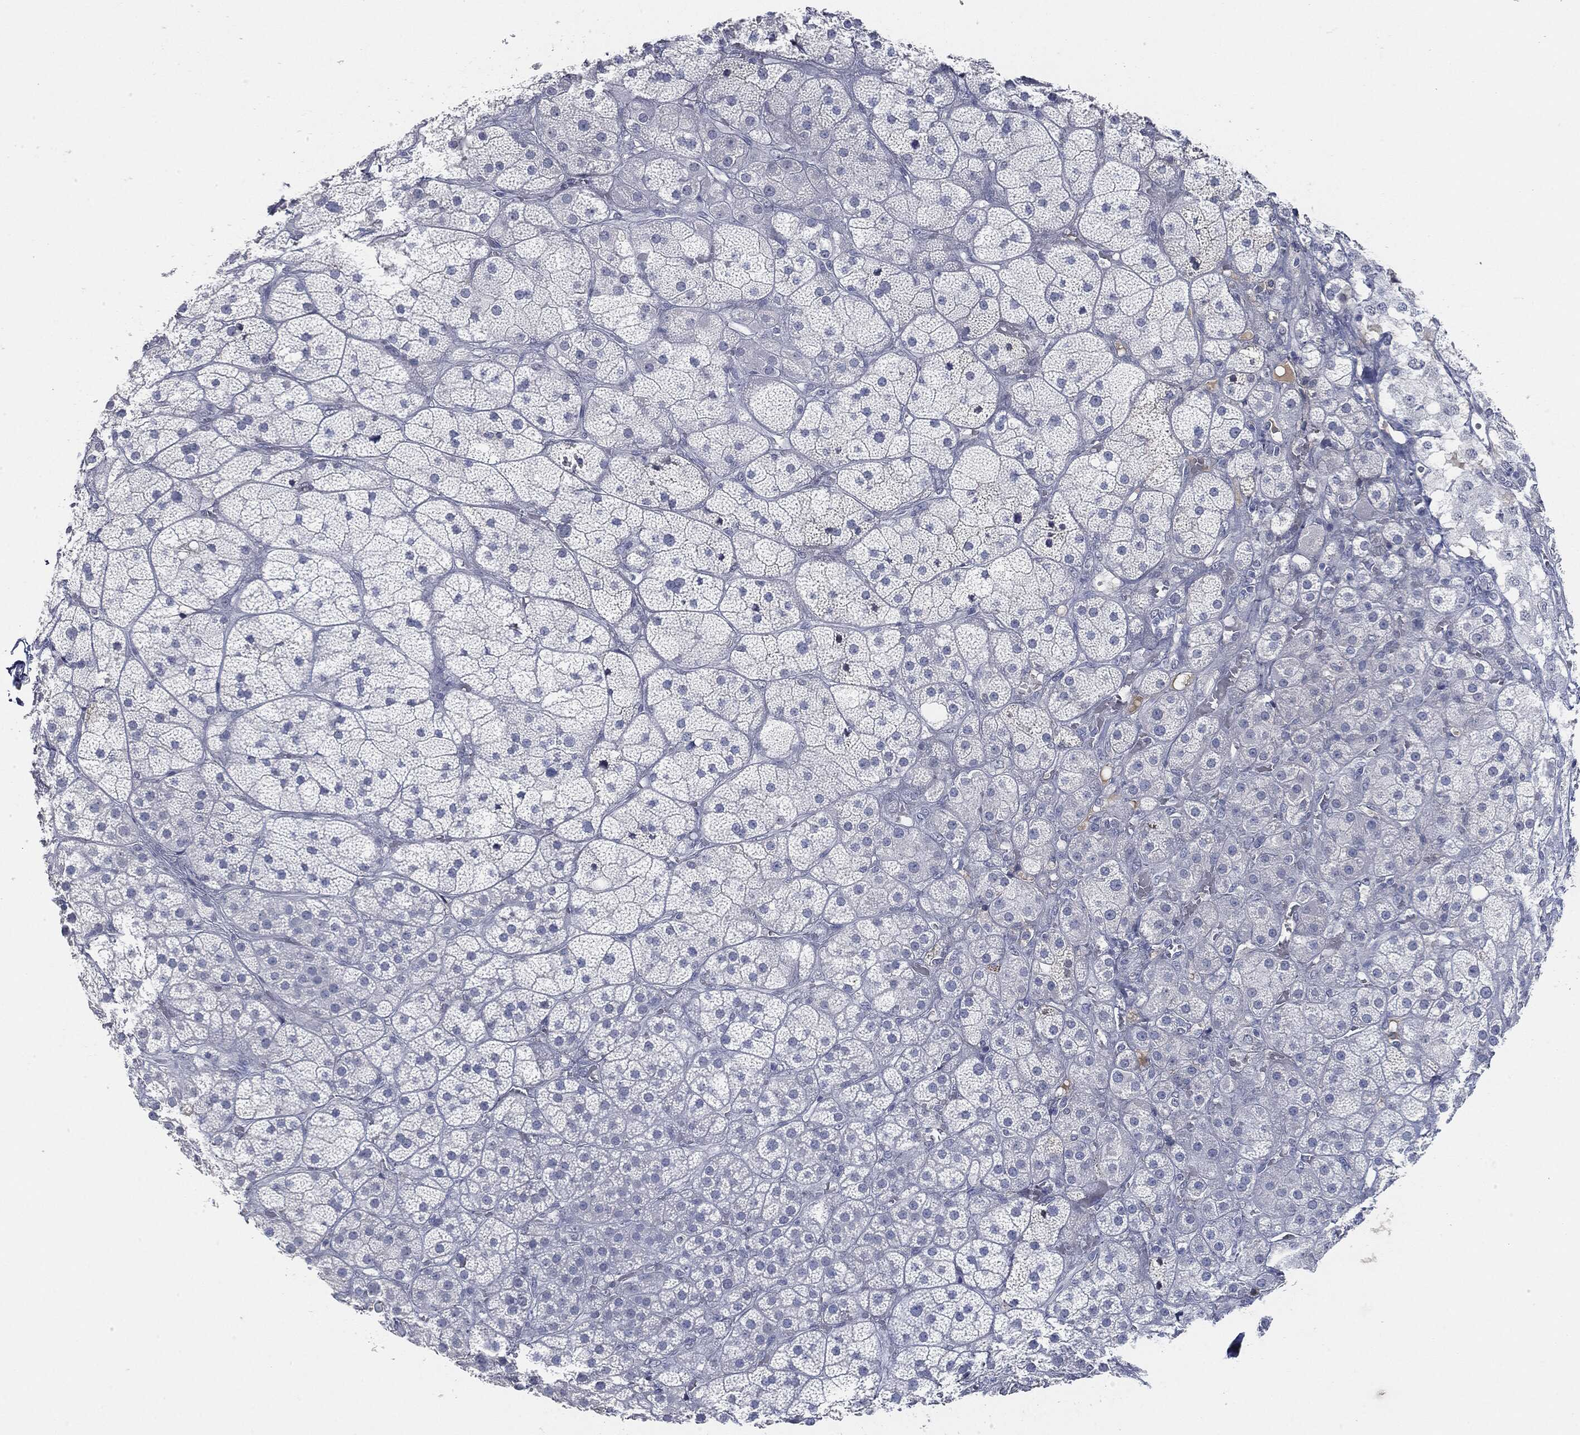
{"staining": {"intensity": "negative", "quantity": "none", "location": "none"}, "tissue": "adrenal gland", "cell_type": "Glandular cells", "image_type": "normal", "snomed": [{"axis": "morphology", "description": "Normal tissue, NOS"}, {"axis": "topography", "description": "Adrenal gland"}], "caption": "Histopathology image shows no protein expression in glandular cells of benign adrenal gland. Nuclei are stained in blue.", "gene": "SIGLEC7", "patient": {"sex": "male", "age": 57}}